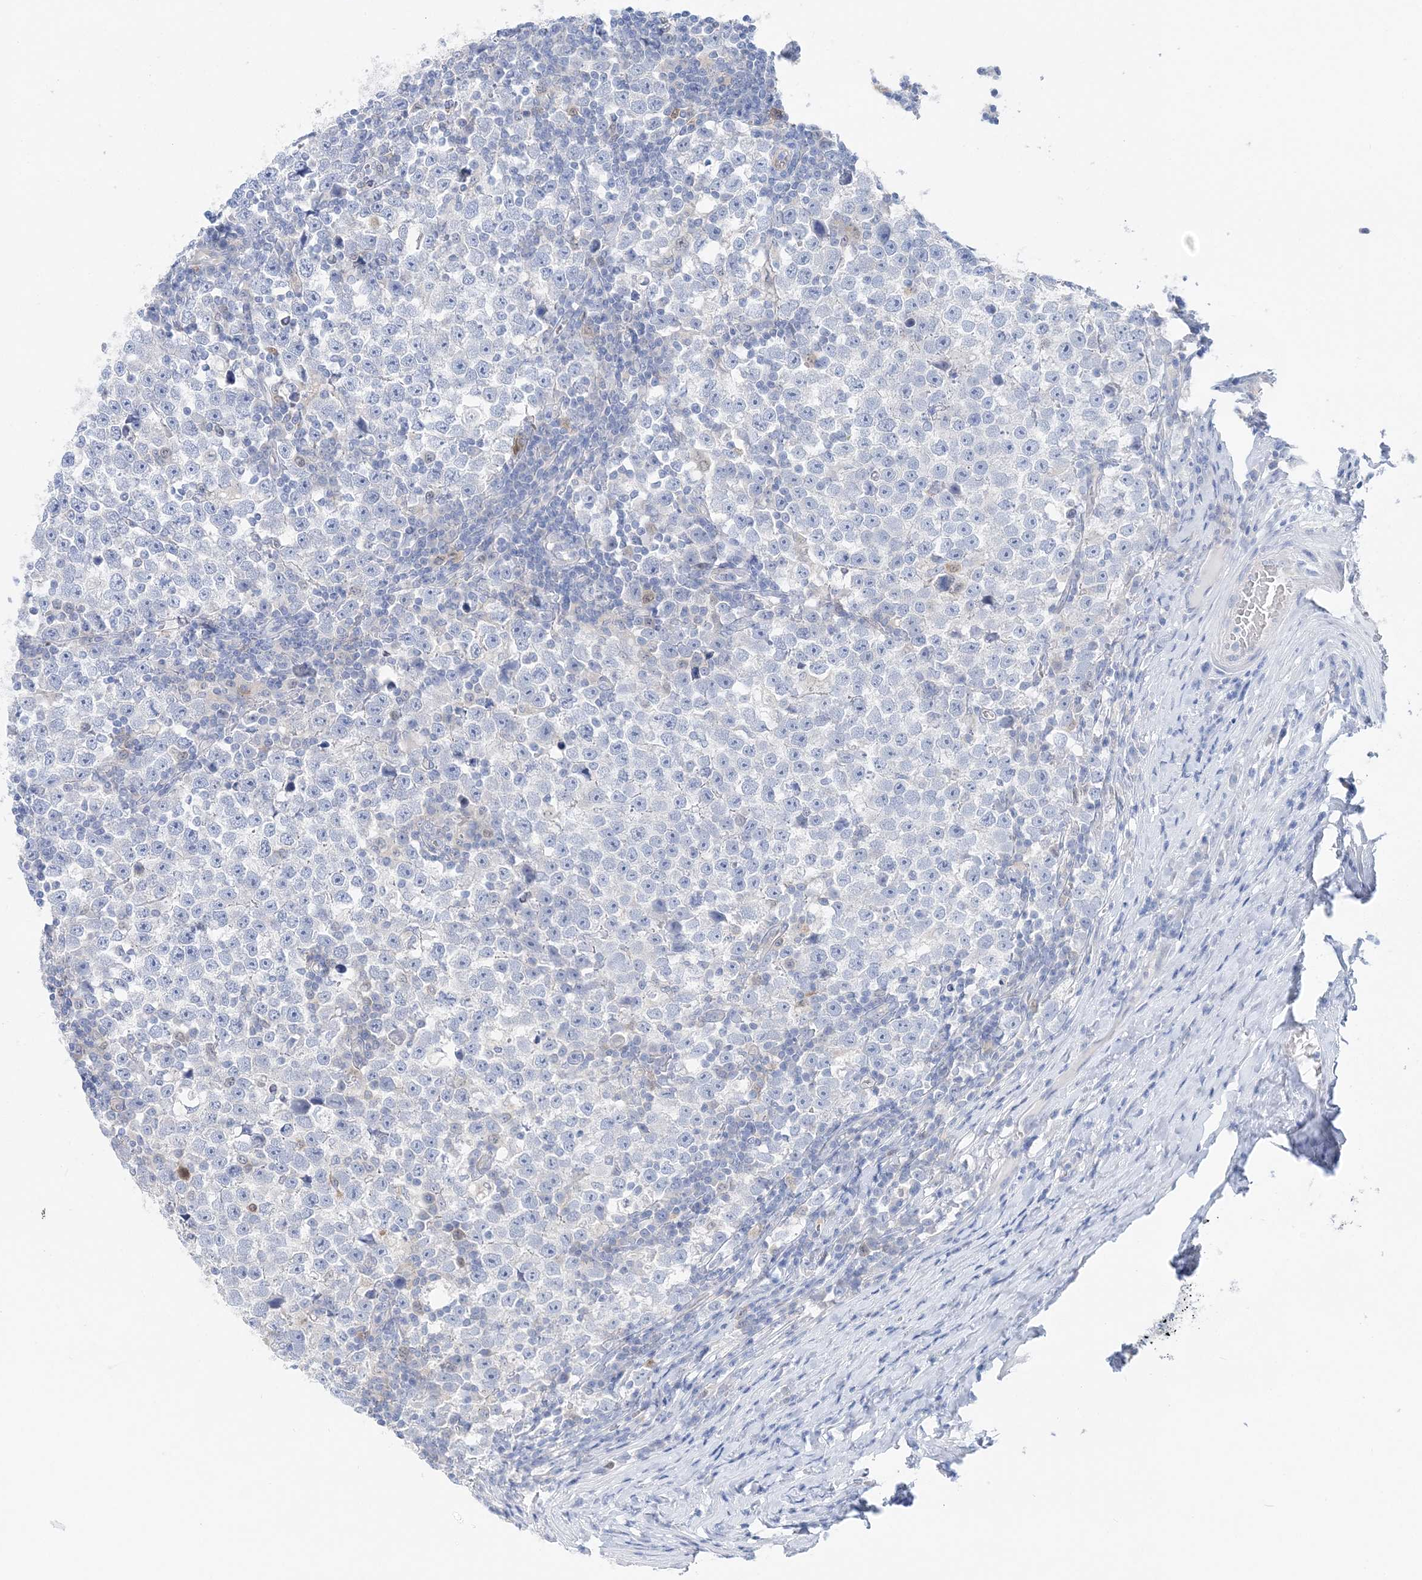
{"staining": {"intensity": "negative", "quantity": "none", "location": "none"}, "tissue": "testis cancer", "cell_type": "Tumor cells", "image_type": "cancer", "snomed": [{"axis": "morphology", "description": "Normal tissue, NOS"}, {"axis": "morphology", "description": "Seminoma, NOS"}, {"axis": "topography", "description": "Testis"}], "caption": "Protein analysis of testis seminoma exhibits no significant expression in tumor cells.", "gene": "HMGCS1", "patient": {"sex": "male", "age": 43}}